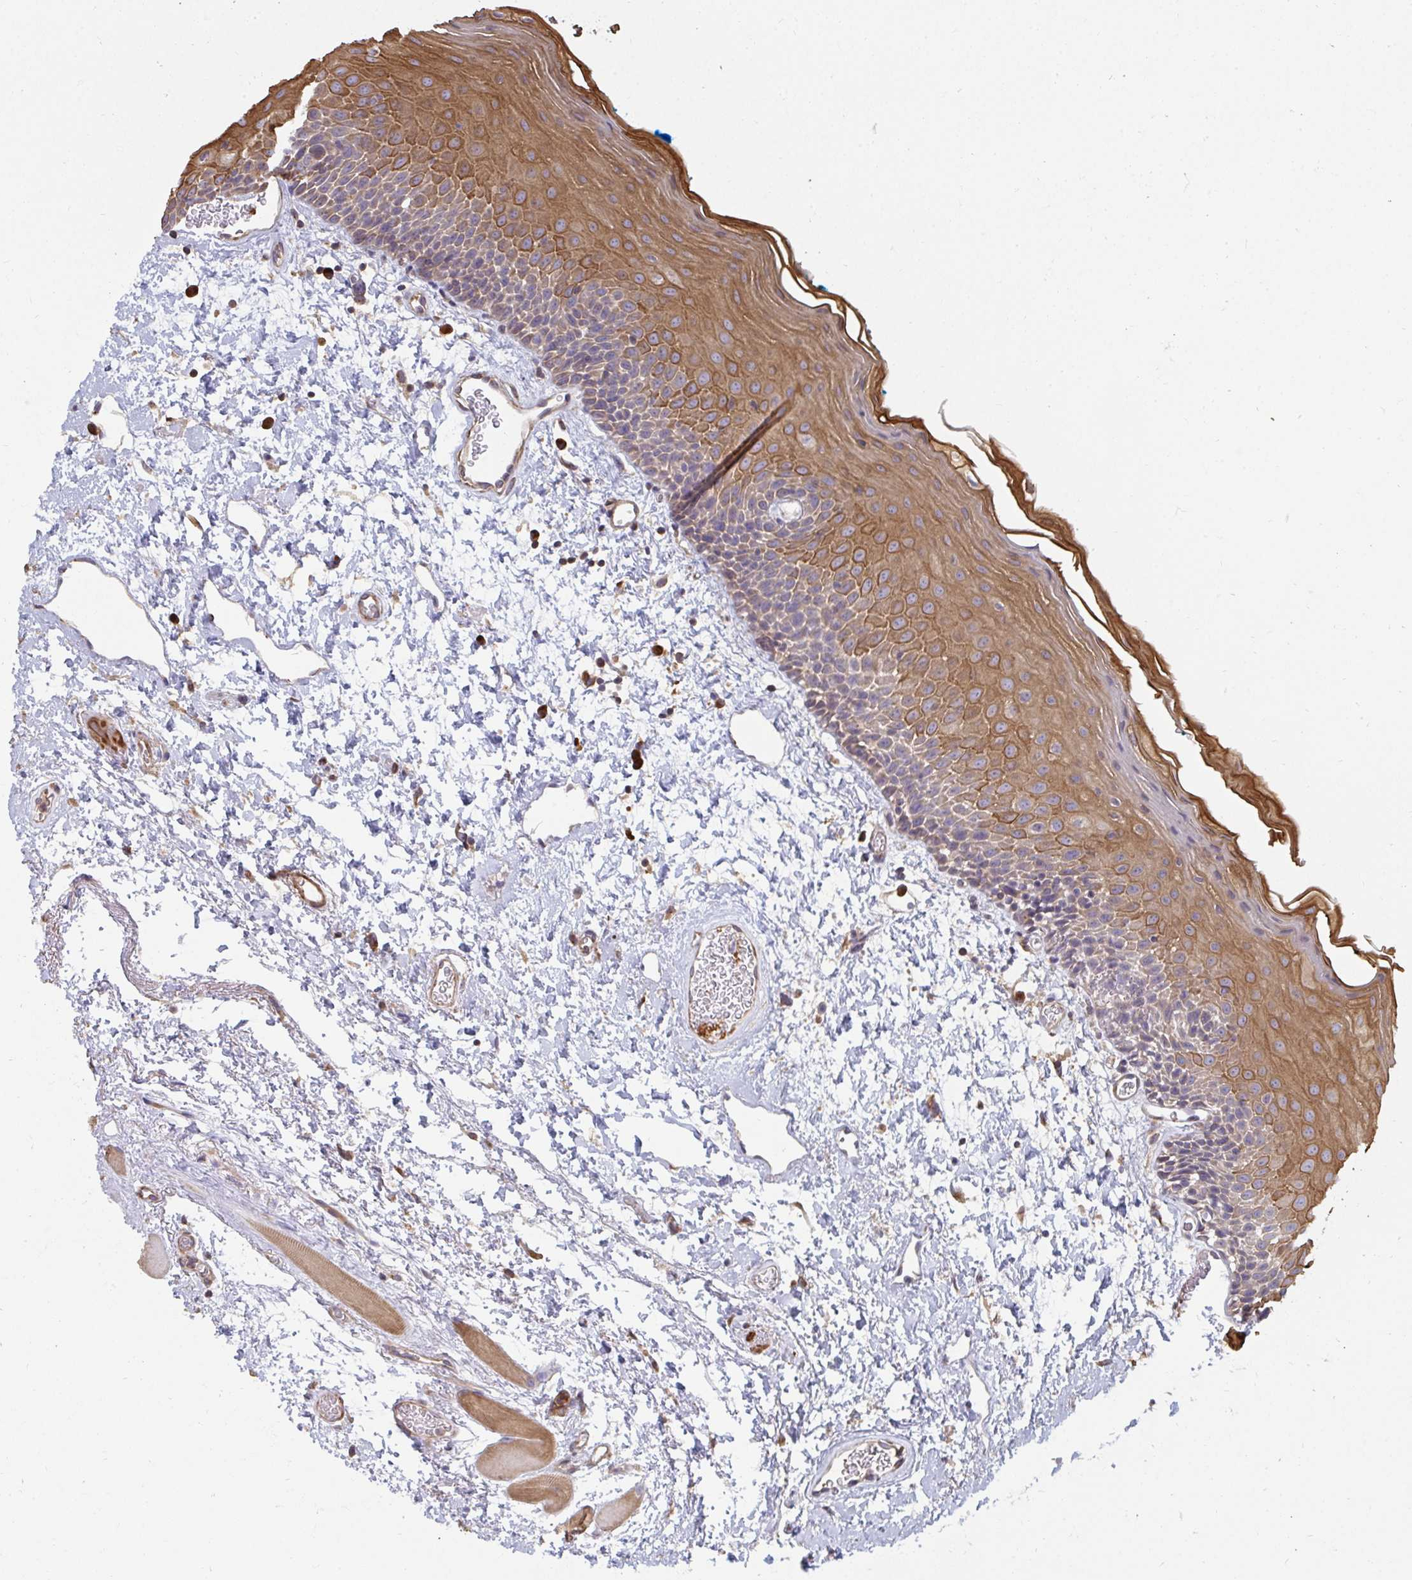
{"staining": {"intensity": "moderate", "quantity": "25%-75%", "location": "cytoplasmic/membranous"}, "tissue": "oral mucosa", "cell_type": "Squamous epithelial cells", "image_type": "normal", "snomed": [{"axis": "morphology", "description": "Normal tissue, NOS"}, {"axis": "topography", "description": "Oral tissue"}], "caption": "Protein staining of unremarkable oral mucosa demonstrates moderate cytoplasmic/membranous expression in about 25%-75% of squamous epithelial cells.", "gene": "ZFYVE28", "patient": {"sex": "female", "age": 82}}